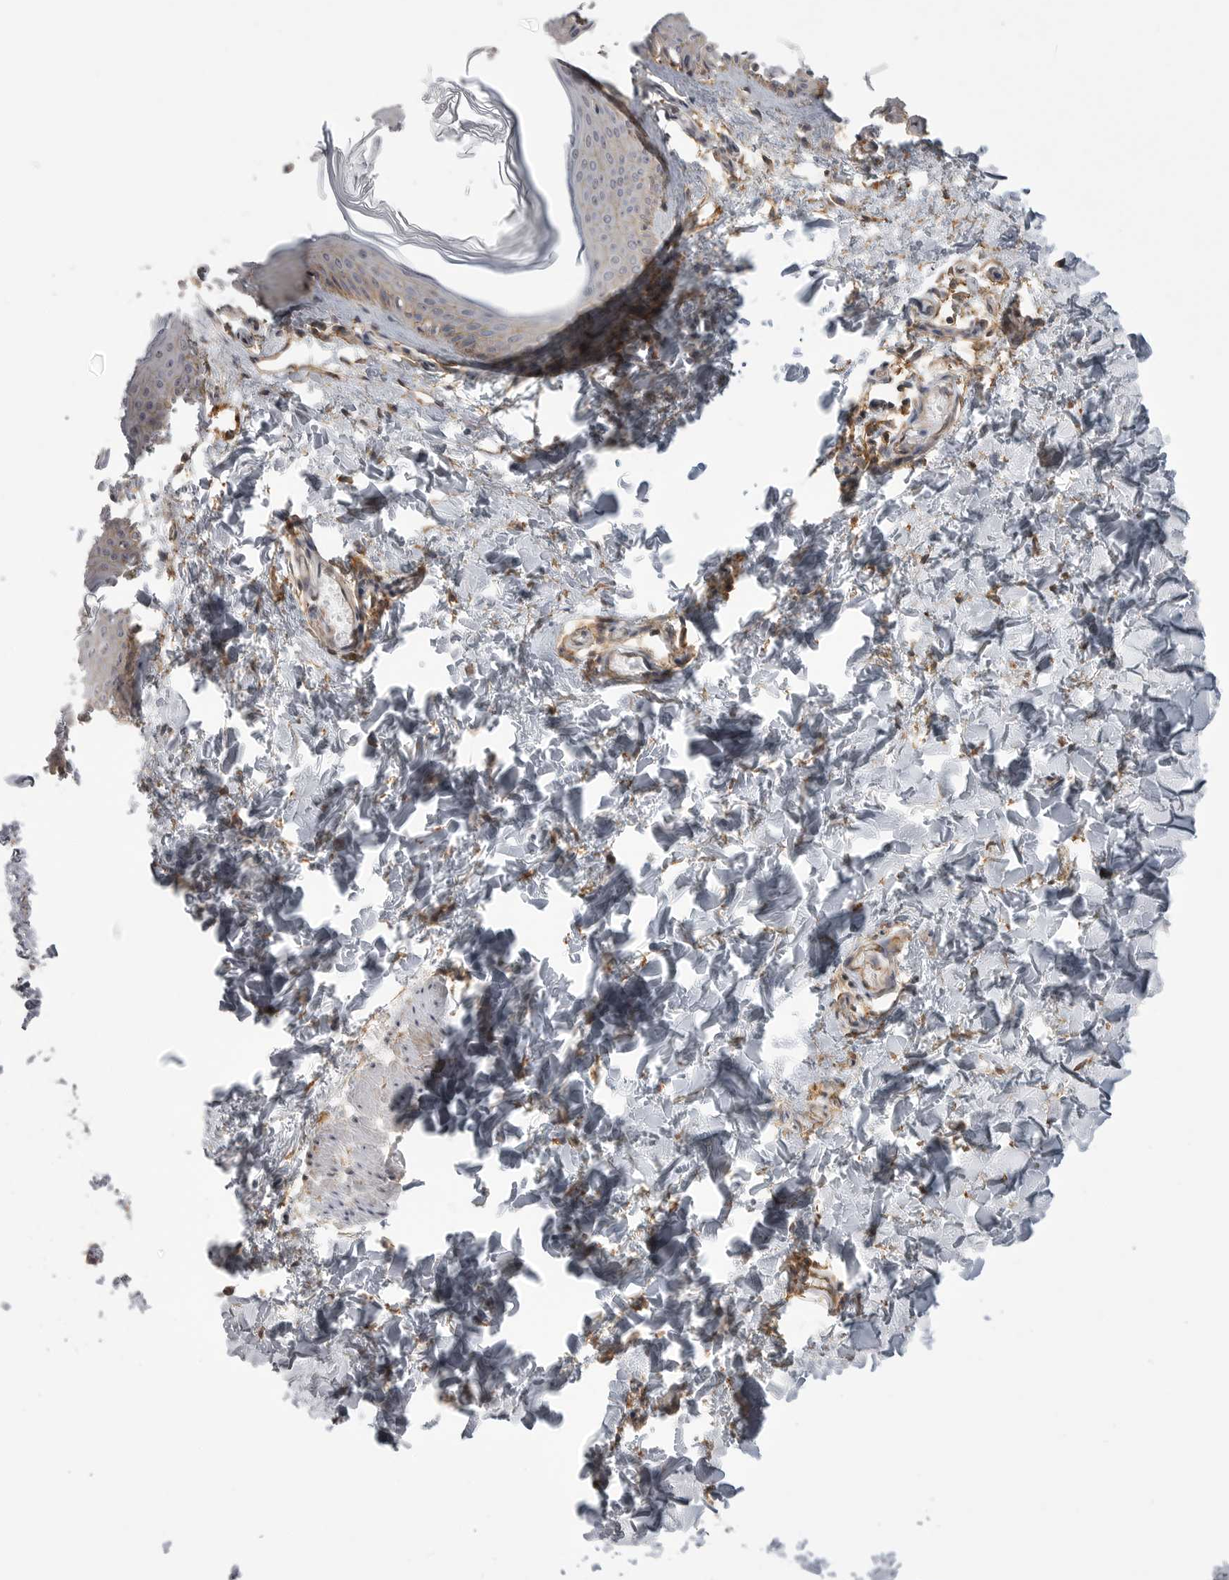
{"staining": {"intensity": "moderate", "quantity": ">75%", "location": "cytoplasmic/membranous"}, "tissue": "skin", "cell_type": "Fibroblasts", "image_type": "normal", "snomed": [{"axis": "morphology", "description": "Normal tissue, NOS"}, {"axis": "topography", "description": "Skin"}], "caption": "The immunohistochemical stain labels moderate cytoplasmic/membranous positivity in fibroblasts of normal skin. The staining was performed using DAB (3,3'-diaminobenzidine), with brown indicating positive protein expression. Nuclei are stained blue with hematoxylin.", "gene": "NECTIN1", "patient": {"sex": "female", "age": 27}}